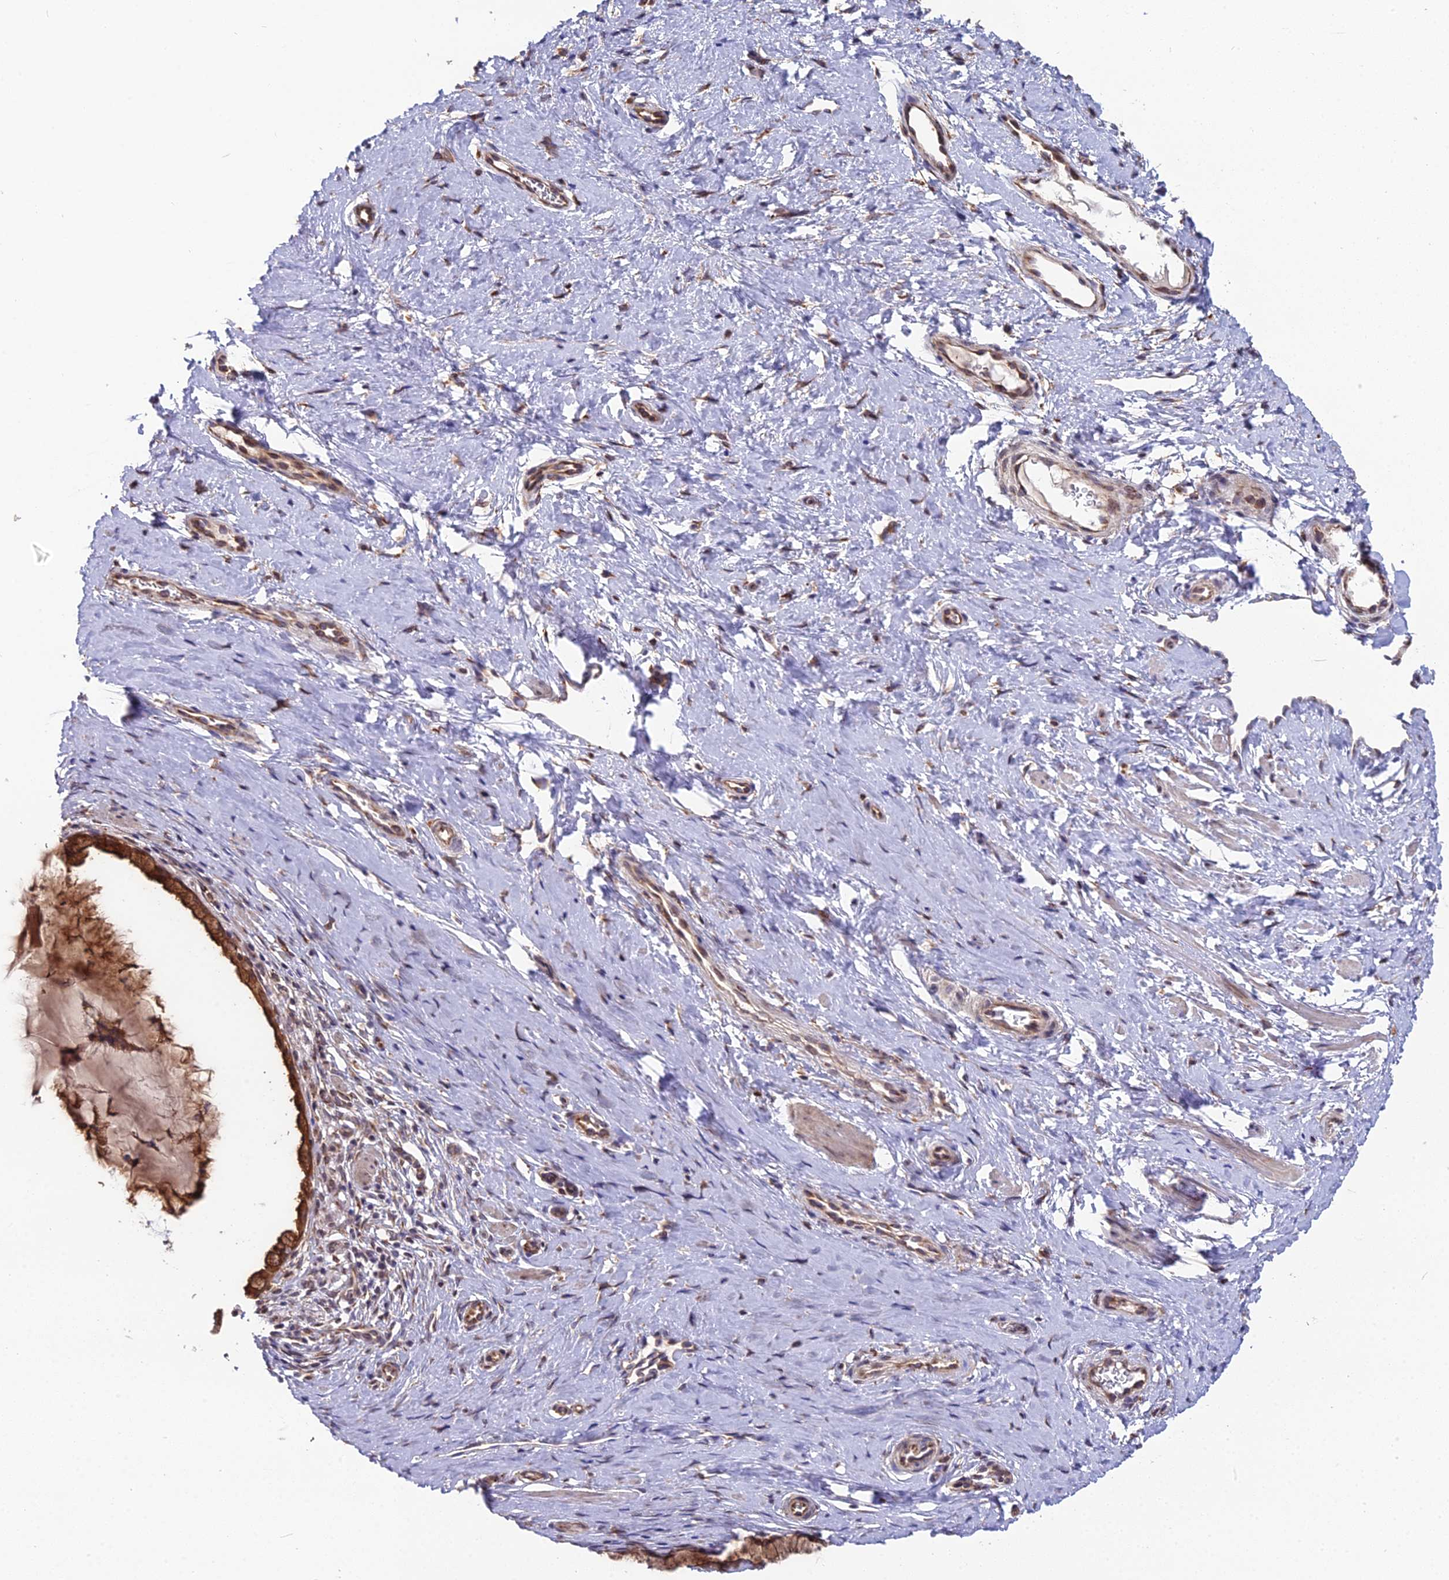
{"staining": {"intensity": "strong", "quantity": ">75%", "location": "cytoplasmic/membranous"}, "tissue": "cervix", "cell_type": "Glandular cells", "image_type": "normal", "snomed": [{"axis": "morphology", "description": "Normal tissue, NOS"}, {"axis": "topography", "description": "Cervix"}], "caption": "IHC histopathology image of normal cervix: cervix stained using immunohistochemistry exhibits high levels of strong protein expression localized specifically in the cytoplasmic/membranous of glandular cells, appearing as a cytoplasmic/membranous brown color.", "gene": "TROAP", "patient": {"sex": "female", "age": 36}}